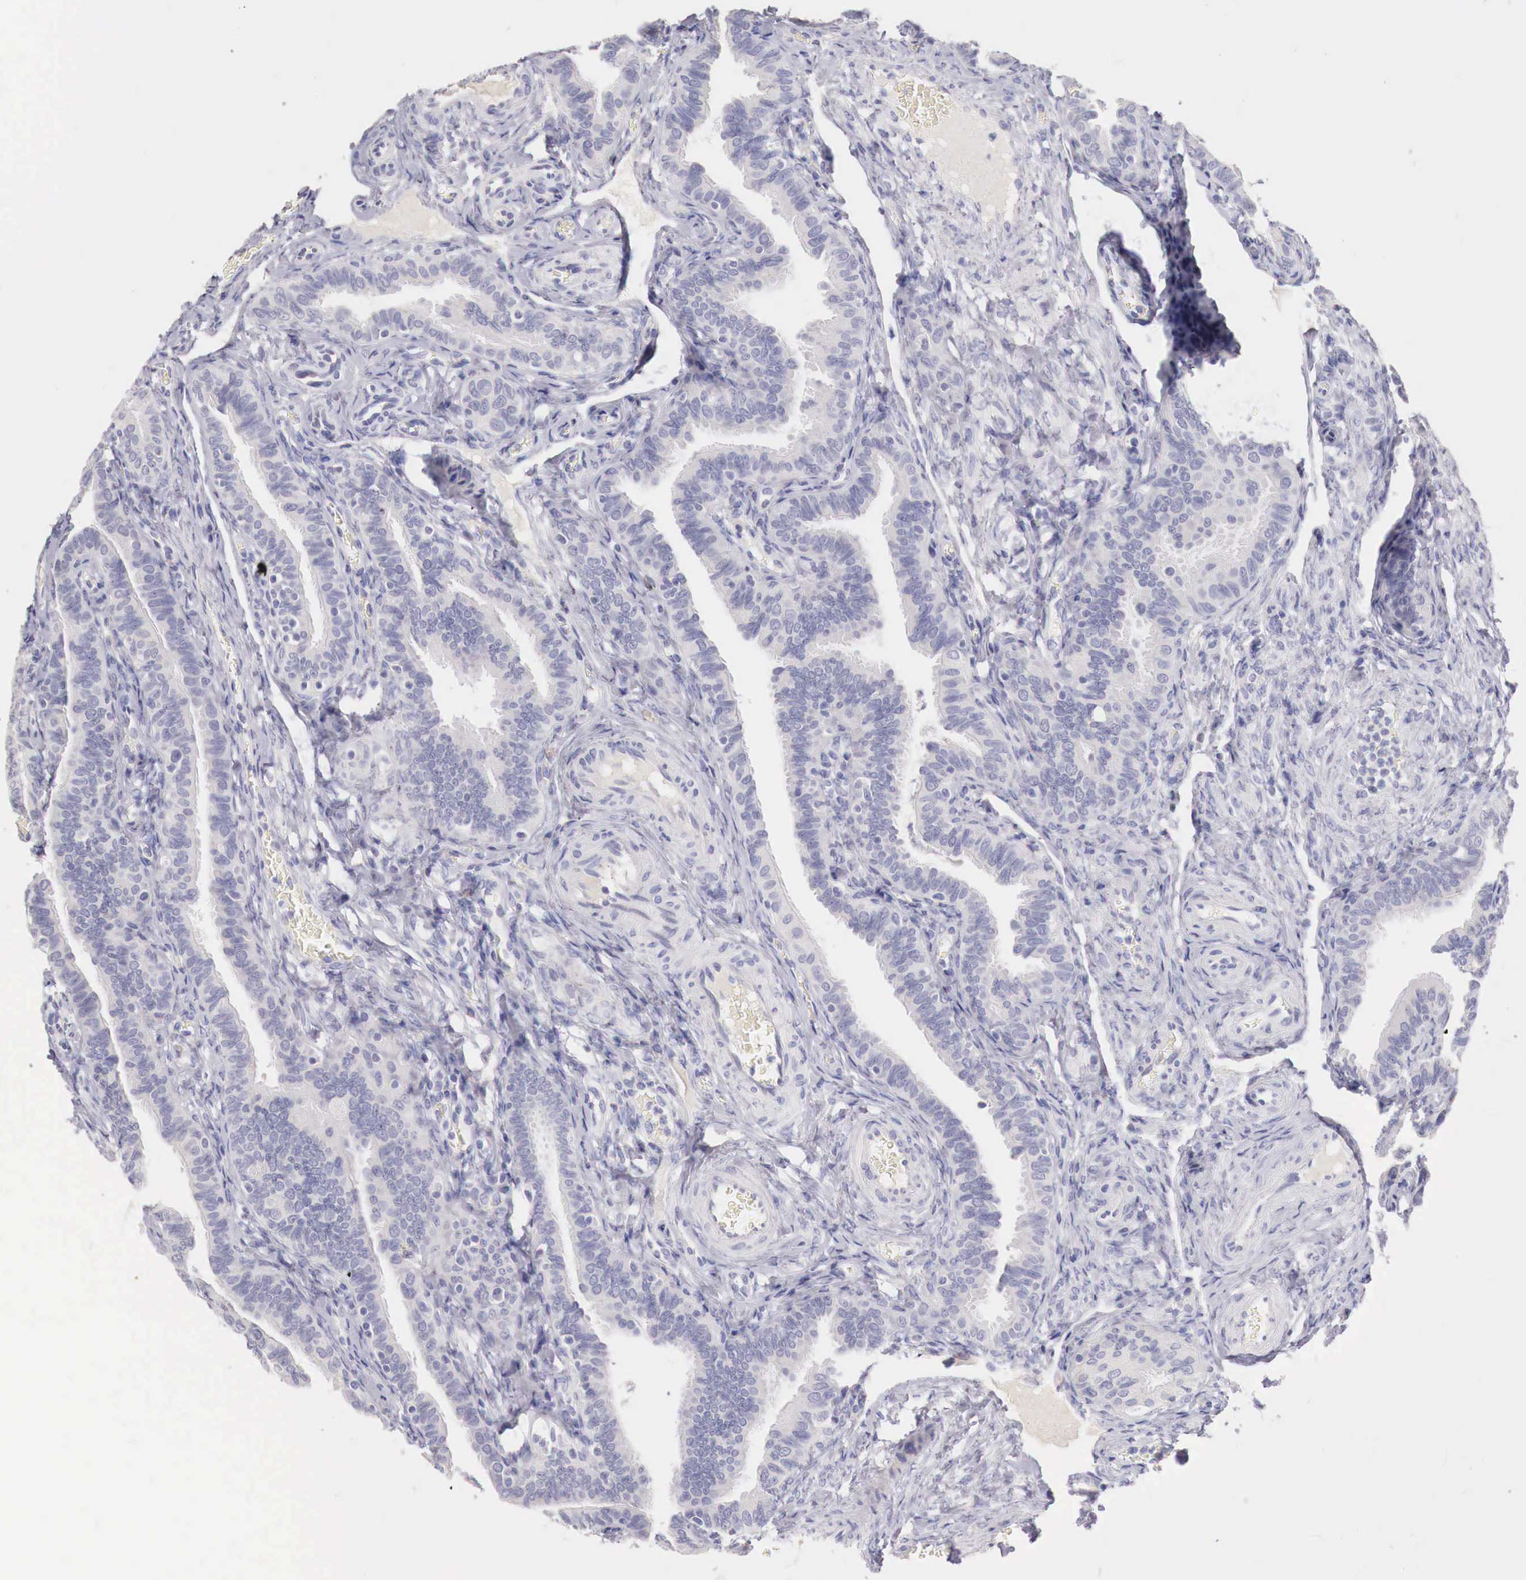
{"staining": {"intensity": "negative", "quantity": "none", "location": "none"}, "tissue": "fallopian tube", "cell_type": "Glandular cells", "image_type": "normal", "snomed": [{"axis": "morphology", "description": "Normal tissue, NOS"}, {"axis": "topography", "description": "Fallopian tube"}], "caption": "Immunohistochemistry histopathology image of normal fallopian tube stained for a protein (brown), which reveals no positivity in glandular cells. (Stains: DAB (3,3'-diaminobenzidine) immunohistochemistry with hematoxylin counter stain, Microscopy: brightfield microscopy at high magnification).", "gene": "ITIH6", "patient": {"sex": "female", "age": 38}}